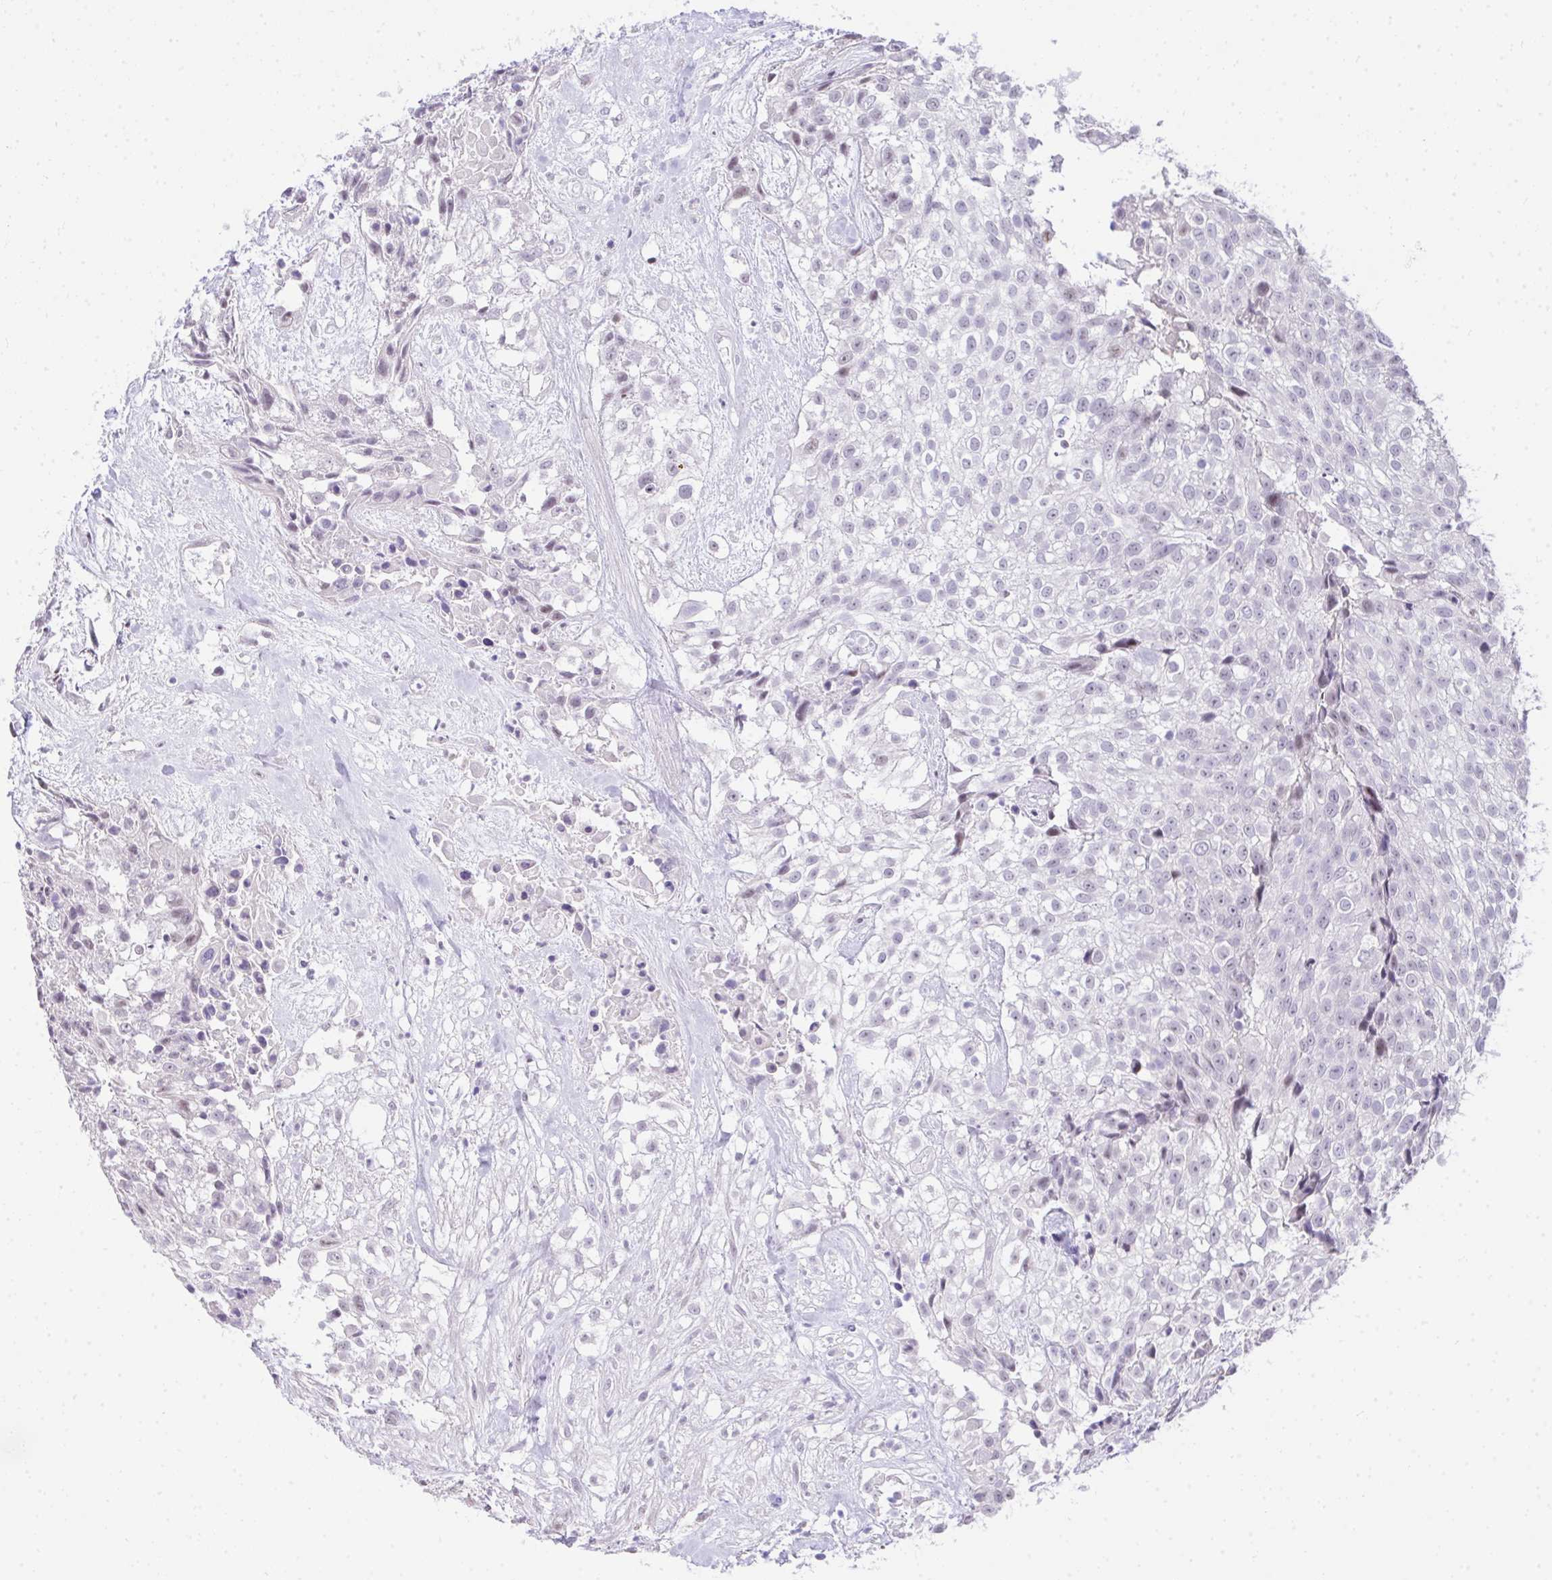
{"staining": {"intensity": "negative", "quantity": "none", "location": "none"}, "tissue": "urothelial cancer", "cell_type": "Tumor cells", "image_type": "cancer", "snomed": [{"axis": "morphology", "description": "Urothelial carcinoma, High grade"}, {"axis": "topography", "description": "Urinary bladder"}], "caption": "The micrograph displays no staining of tumor cells in urothelial cancer. (IHC, brightfield microscopy, high magnification).", "gene": "EID3", "patient": {"sex": "male", "age": 56}}